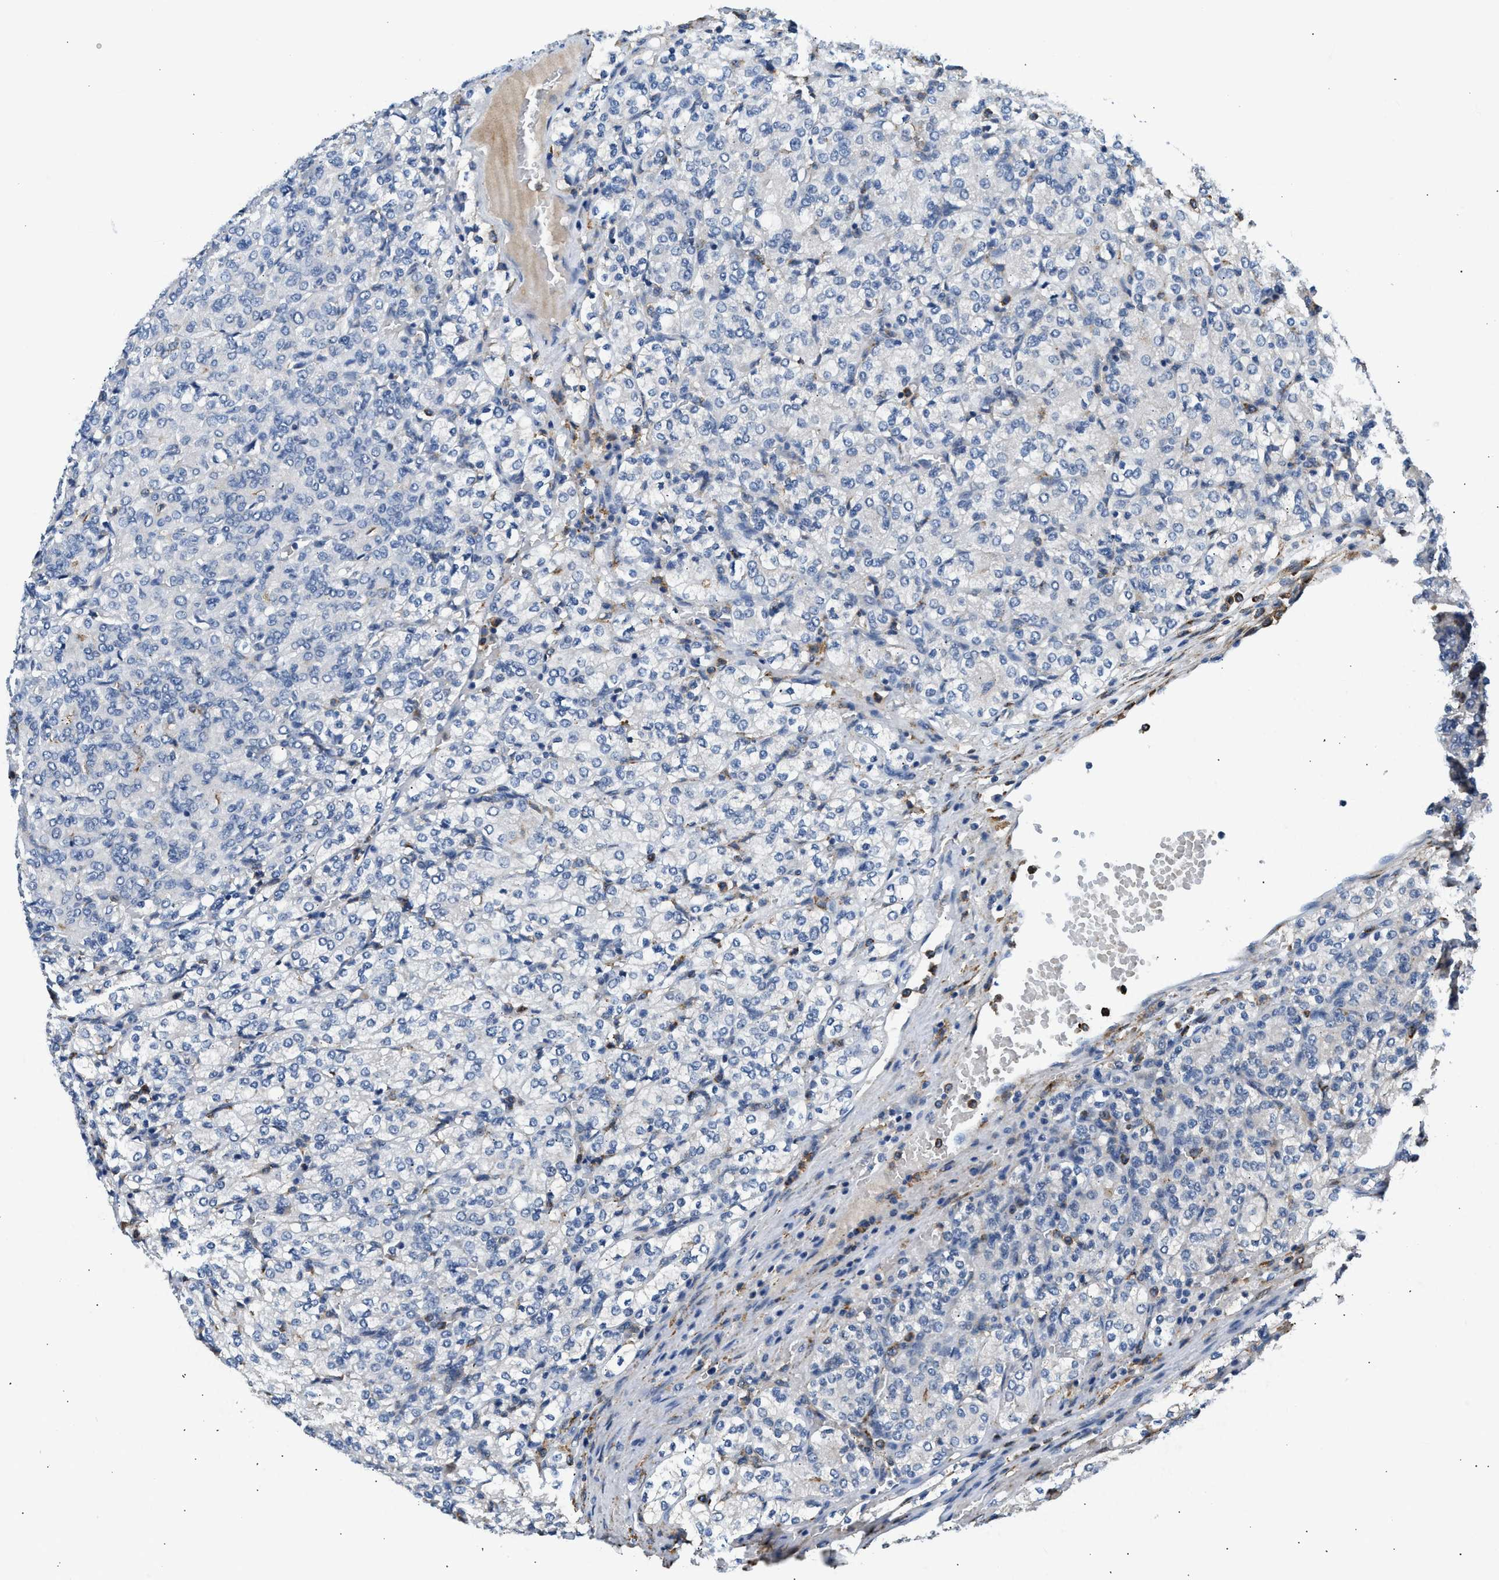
{"staining": {"intensity": "negative", "quantity": "none", "location": "none"}, "tissue": "renal cancer", "cell_type": "Tumor cells", "image_type": "cancer", "snomed": [{"axis": "morphology", "description": "Adenocarcinoma, NOS"}, {"axis": "topography", "description": "Kidney"}], "caption": "IHC image of neoplastic tissue: adenocarcinoma (renal) stained with DAB reveals no significant protein expression in tumor cells.", "gene": "LRP1", "patient": {"sex": "male", "age": 77}}